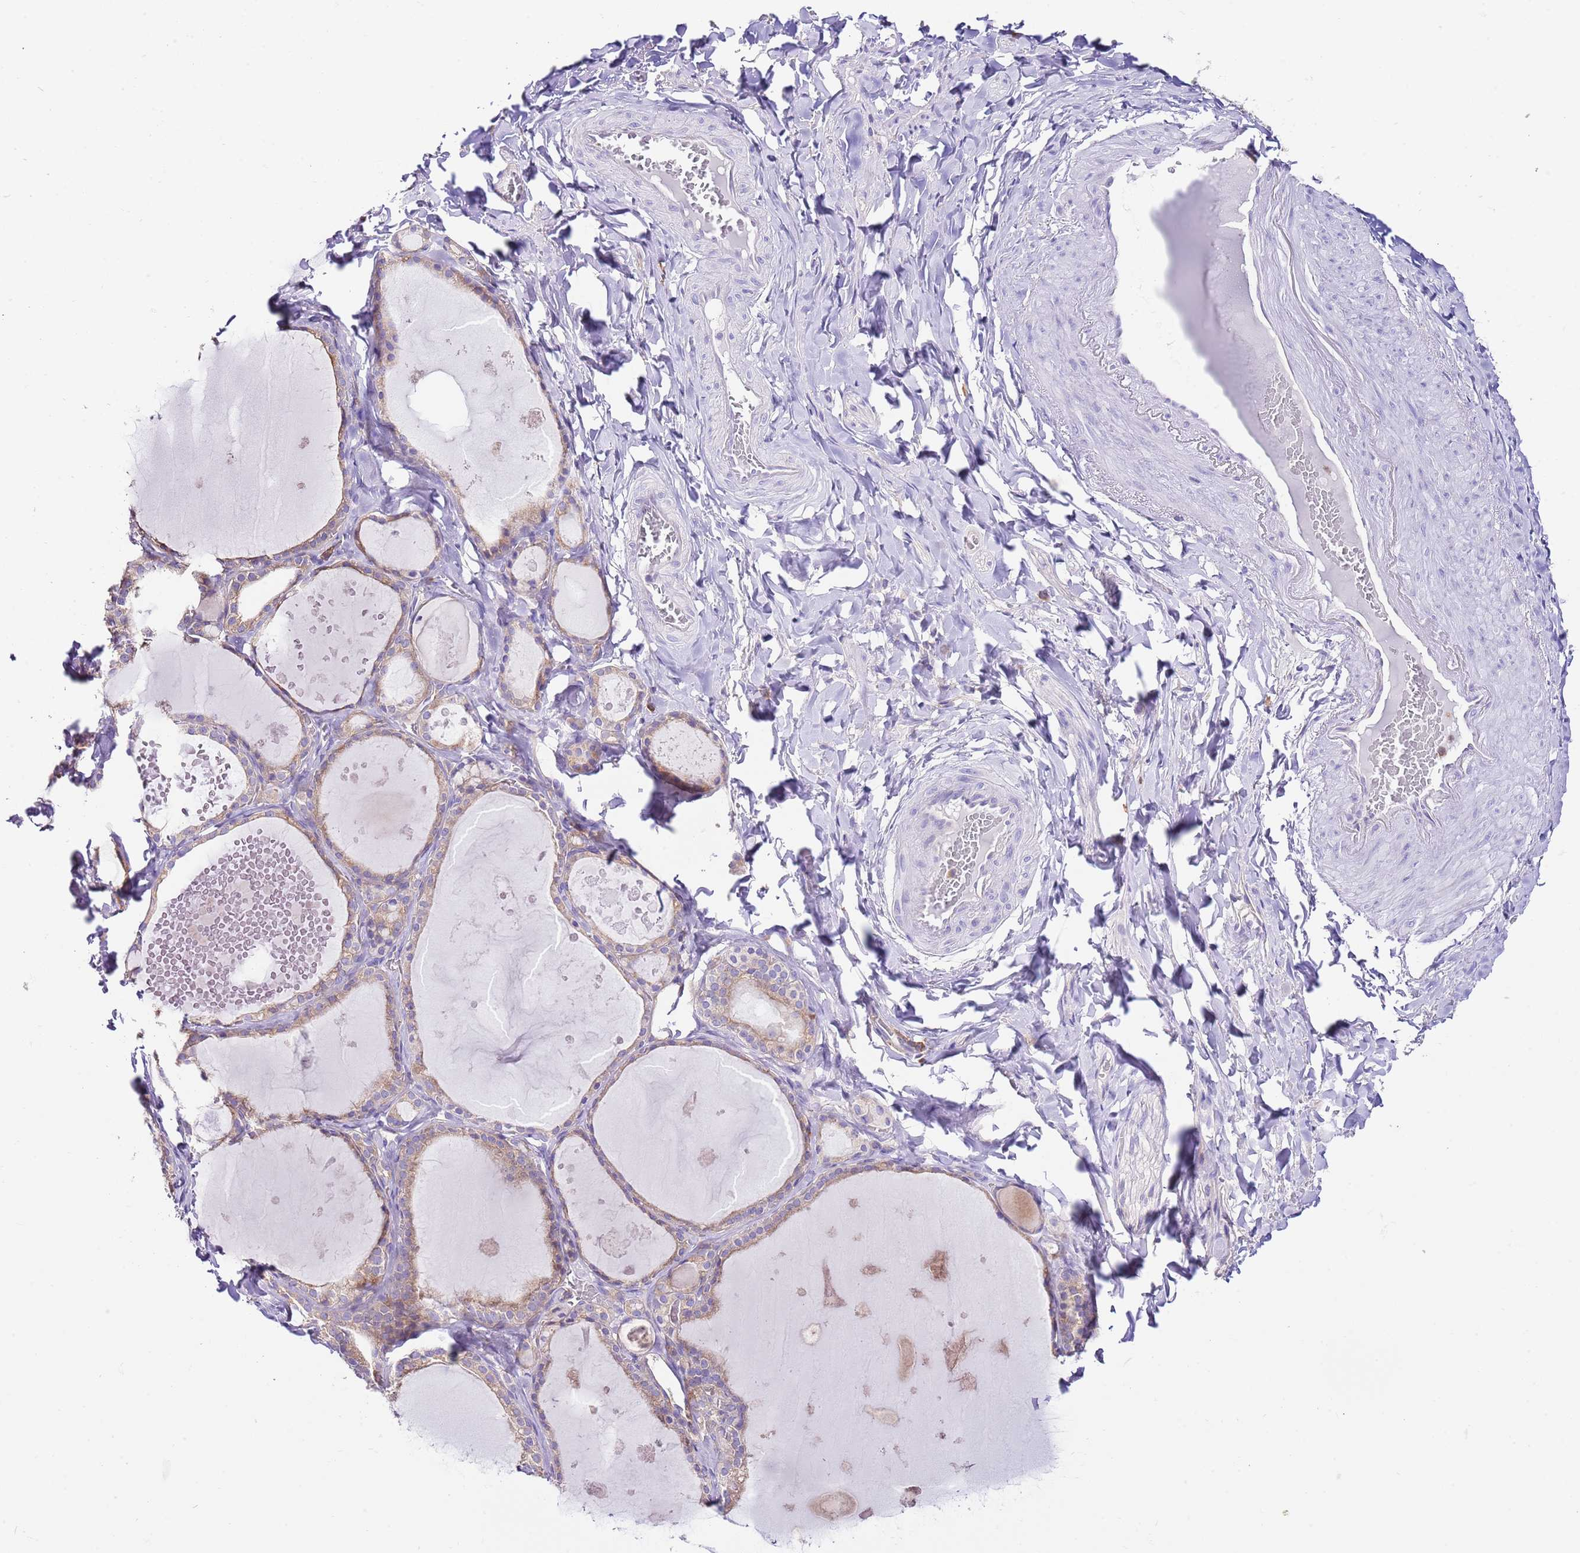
{"staining": {"intensity": "moderate", "quantity": ">75%", "location": "cytoplasmic/membranous"}, "tissue": "thyroid gland", "cell_type": "Glandular cells", "image_type": "normal", "snomed": [{"axis": "morphology", "description": "Normal tissue, NOS"}, {"axis": "topography", "description": "Thyroid gland"}], "caption": "High-power microscopy captured an IHC histopathology image of normal thyroid gland, revealing moderate cytoplasmic/membranous staining in about >75% of glandular cells. (DAB (3,3'-diaminobenzidine) = brown stain, brightfield microscopy at high magnification).", "gene": "RPS10", "patient": {"sex": "male", "age": 56}}